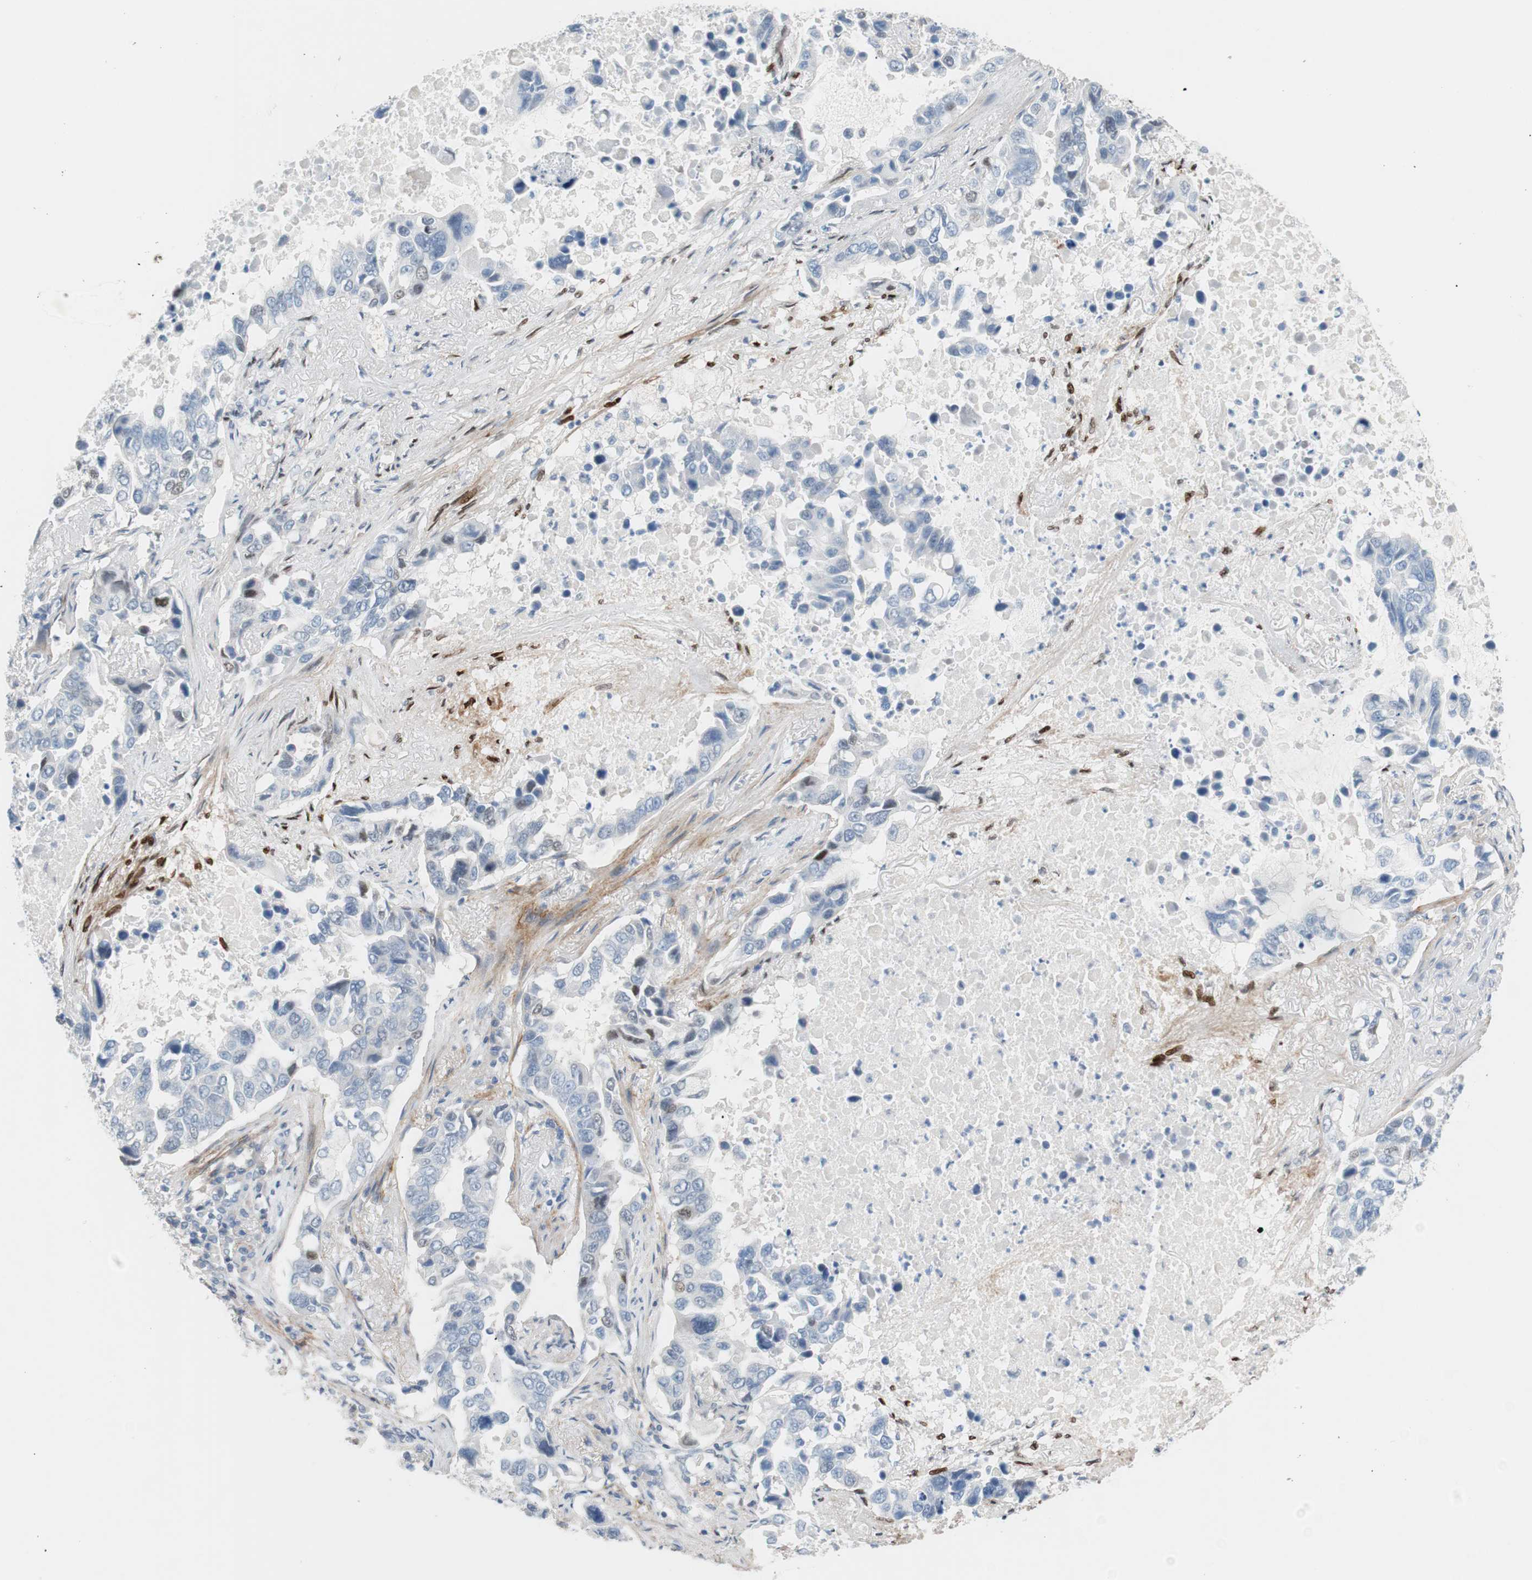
{"staining": {"intensity": "negative", "quantity": "none", "location": "none"}, "tissue": "lung cancer", "cell_type": "Tumor cells", "image_type": "cancer", "snomed": [{"axis": "morphology", "description": "Adenocarcinoma, NOS"}, {"axis": "topography", "description": "Lung"}], "caption": "Photomicrograph shows no significant protein expression in tumor cells of lung adenocarcinoma.", "gene": "FOSL1", "patient": {"sex": "male", "age": 64}}